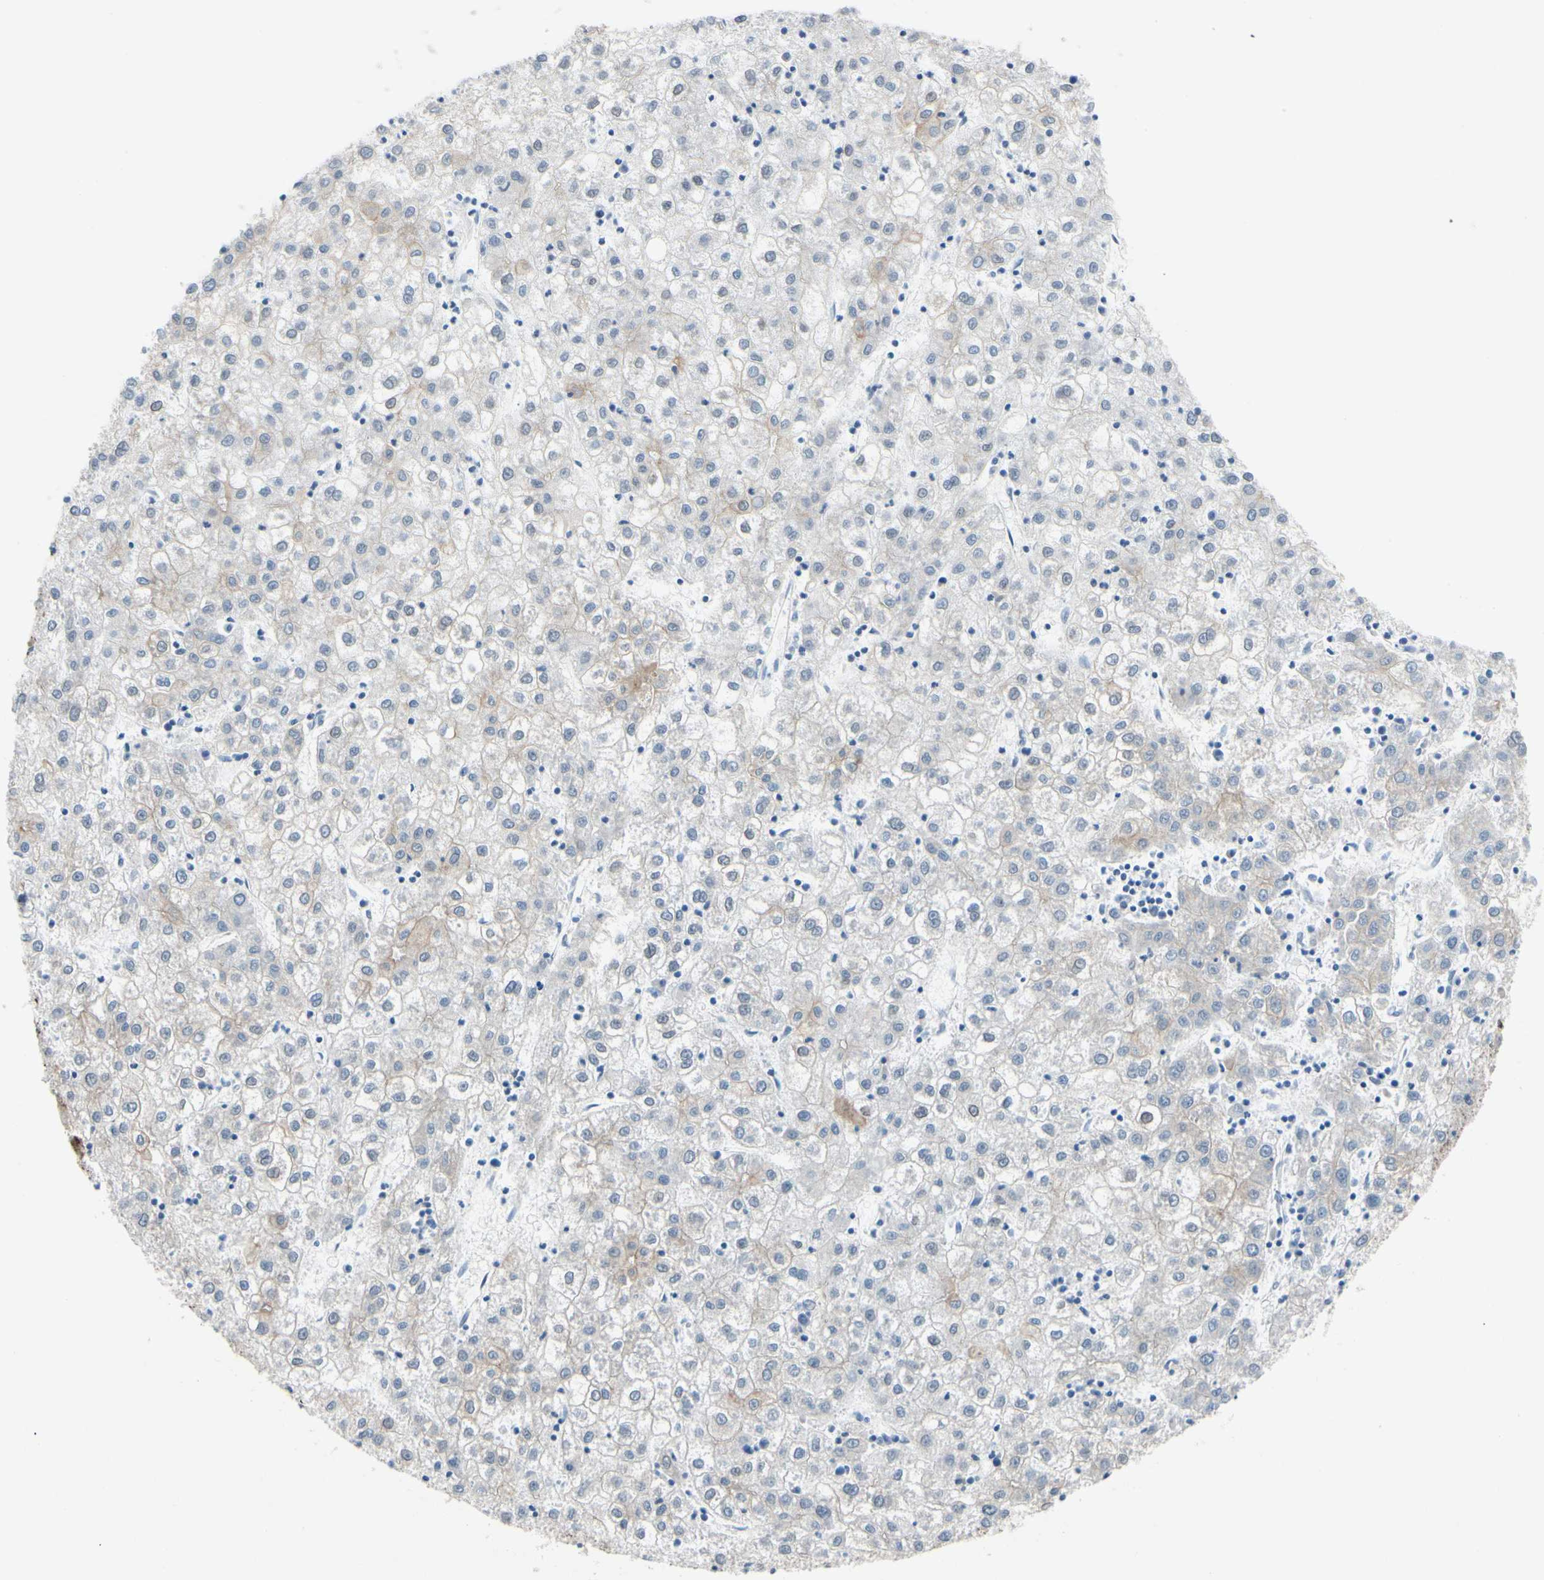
{"staining": {"intensity": "weak", "quantity": "<25%", "location": "cytoplasmic/membranous"}, "tissue": "liver cancer", "cell_type": "Tumor cells", "image_type": "cancer", "snomed": [{"axis": "morphology", "description": "Carcinoma, Hepatocellular, NOS"}, {"axis": "topography", "description": "Liver"}], "caption": "Human liver cancer (hepatocellular carcinoma) stained for a protein using immunohistochemistry (IHC) shows no positivity in tumor cells.", "gene": "ZNF132", "patient": {"sex": "male", "age": 72}}